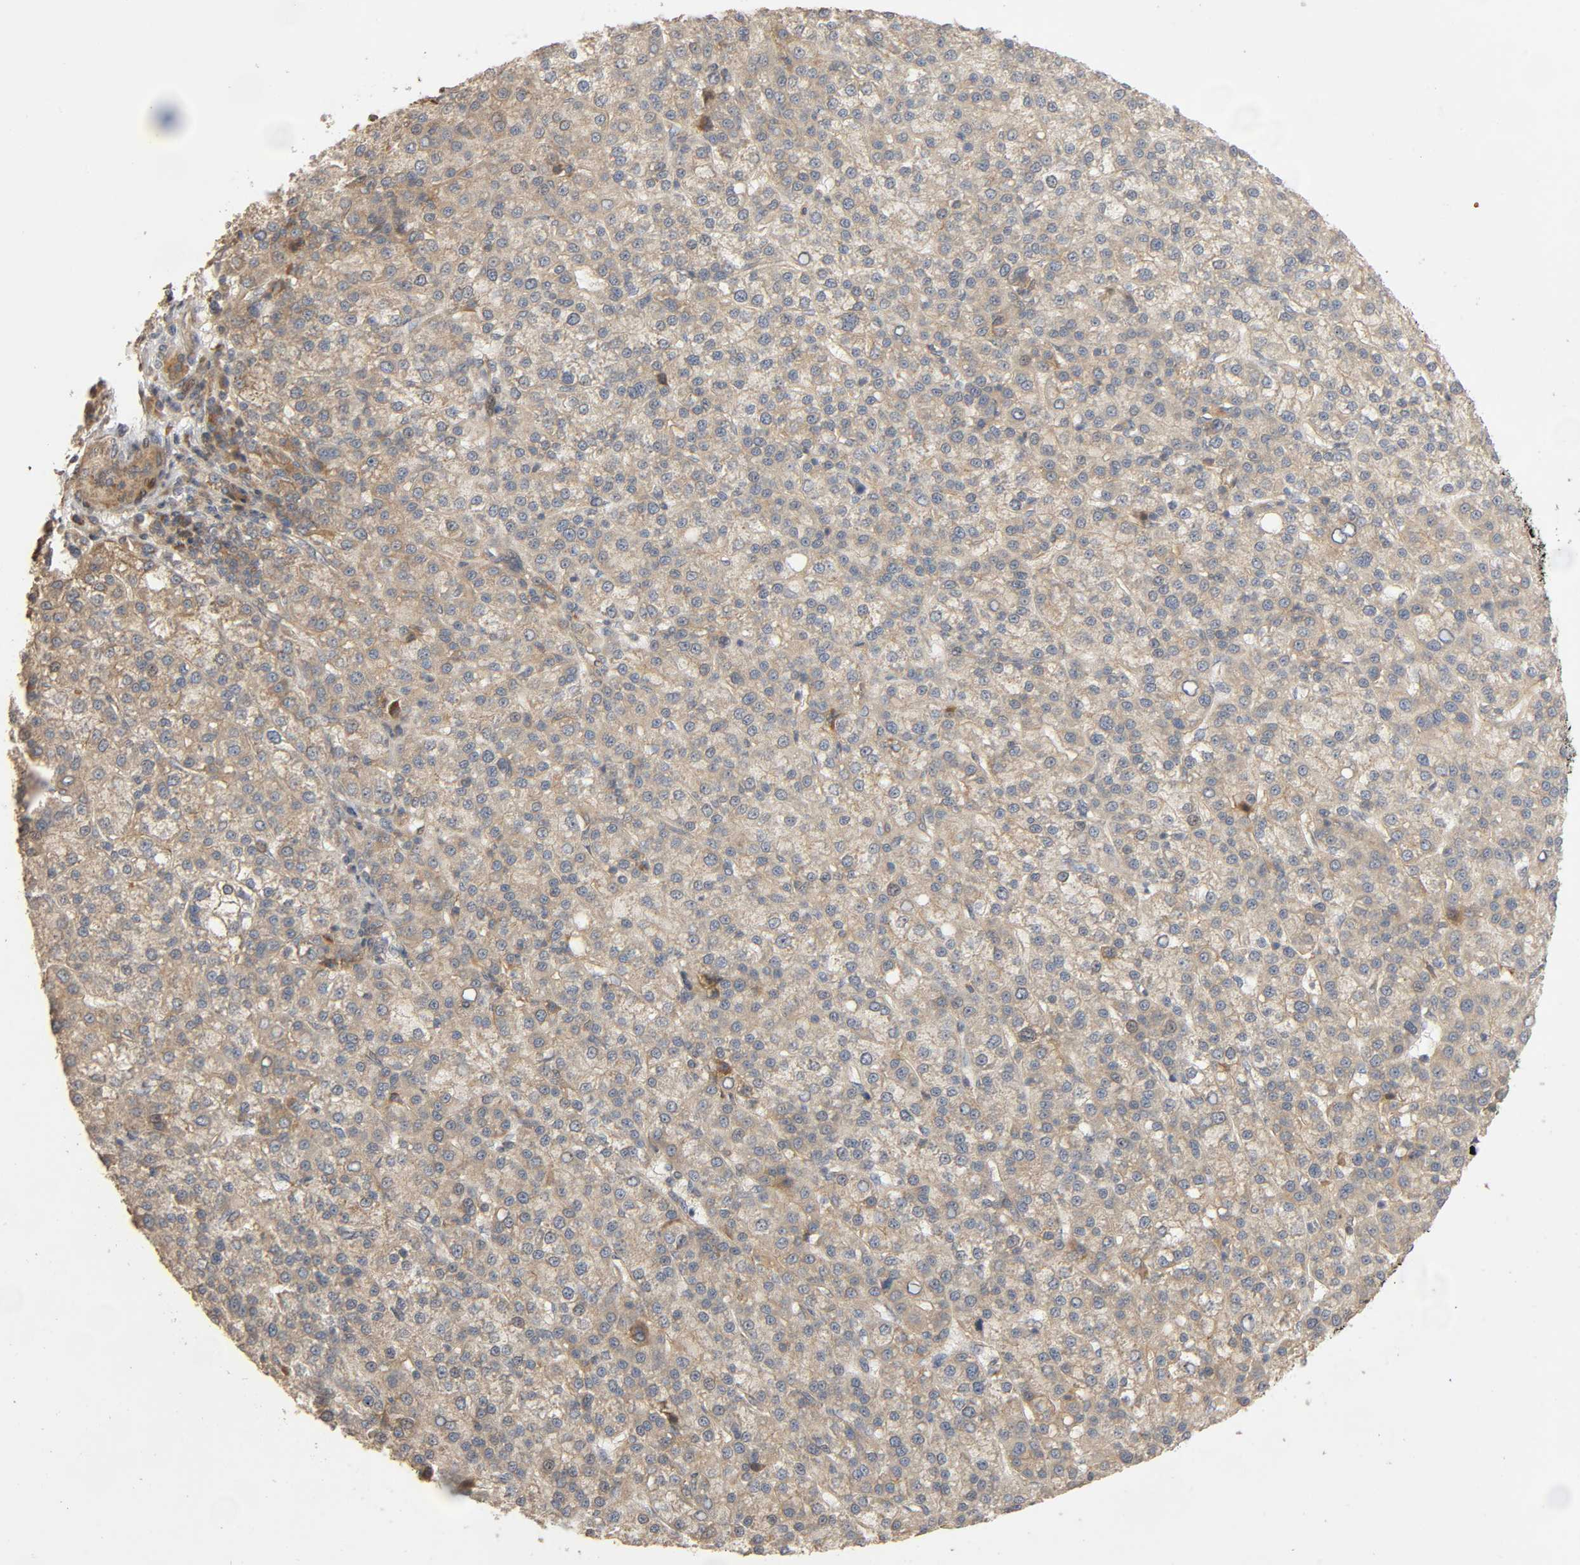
{"staining": {"intensity": "weak", "quantity": "25%-75%", "location": "cytoplasmic/membranous"}, "tissue": "liver cancer", "cell_type": "Tumor cells", "image_type": "cancer", "snomed": [{"axis": "morphology", "description": "Carcinoma, Hepatocellular, NOS"}, {"axis": "topography", "description": "Liver"}], "caption": "Human liver cancer stained for a protein (brown) displays weak cytoplasmic/membranous positive positivity in approximately 25%-75% of tumor cells.", "gene": "SGSM1", "patient": {"sex": "female", "age": 58}}